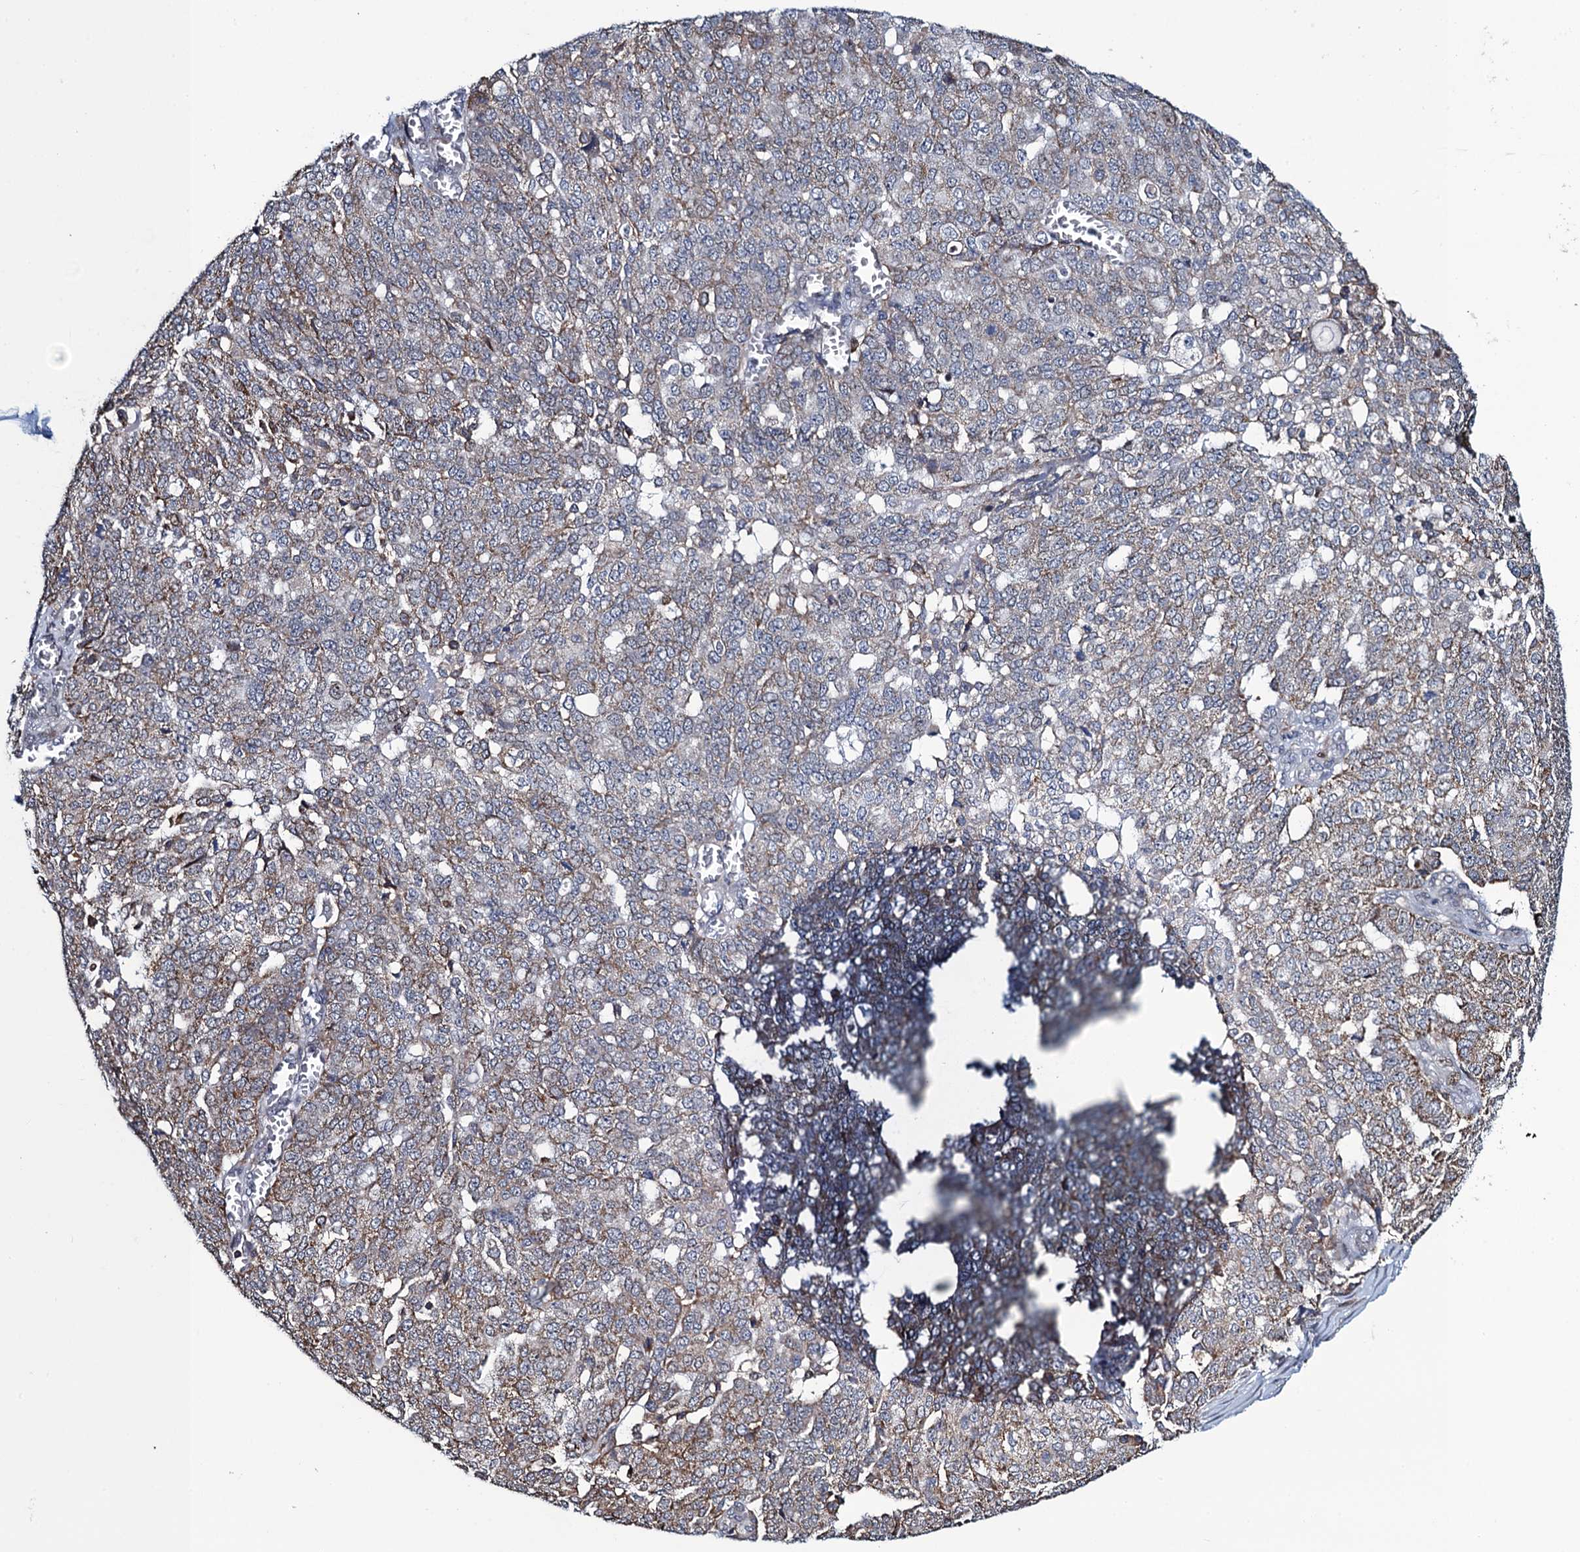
{"staining": {"intensity": "weak", "quantity": "25%-75%", "location": "cytoplasmic/membranous"}, "tissue": "ovarian cancer", "cell_type": "Tumor cells", "image_type": "cancer", "snomed": [{"axis": "morphology", "description": "Cystadenocarcinoma, serous, NOS"}, {"axis": "topography", "description": "Soft tissue"}, {"axis": "topography", "description": "Ovary"}], "caption": "An image showing weak cytoplasmic/membranous expression in approximately 25%-75% of tumor cells in ovarian serous cystadenocarcinoma, as visualized by brown immunohistochemical staining.", "gene": "CCDC102A", "patient": {"sex": "female", "age": 57}}